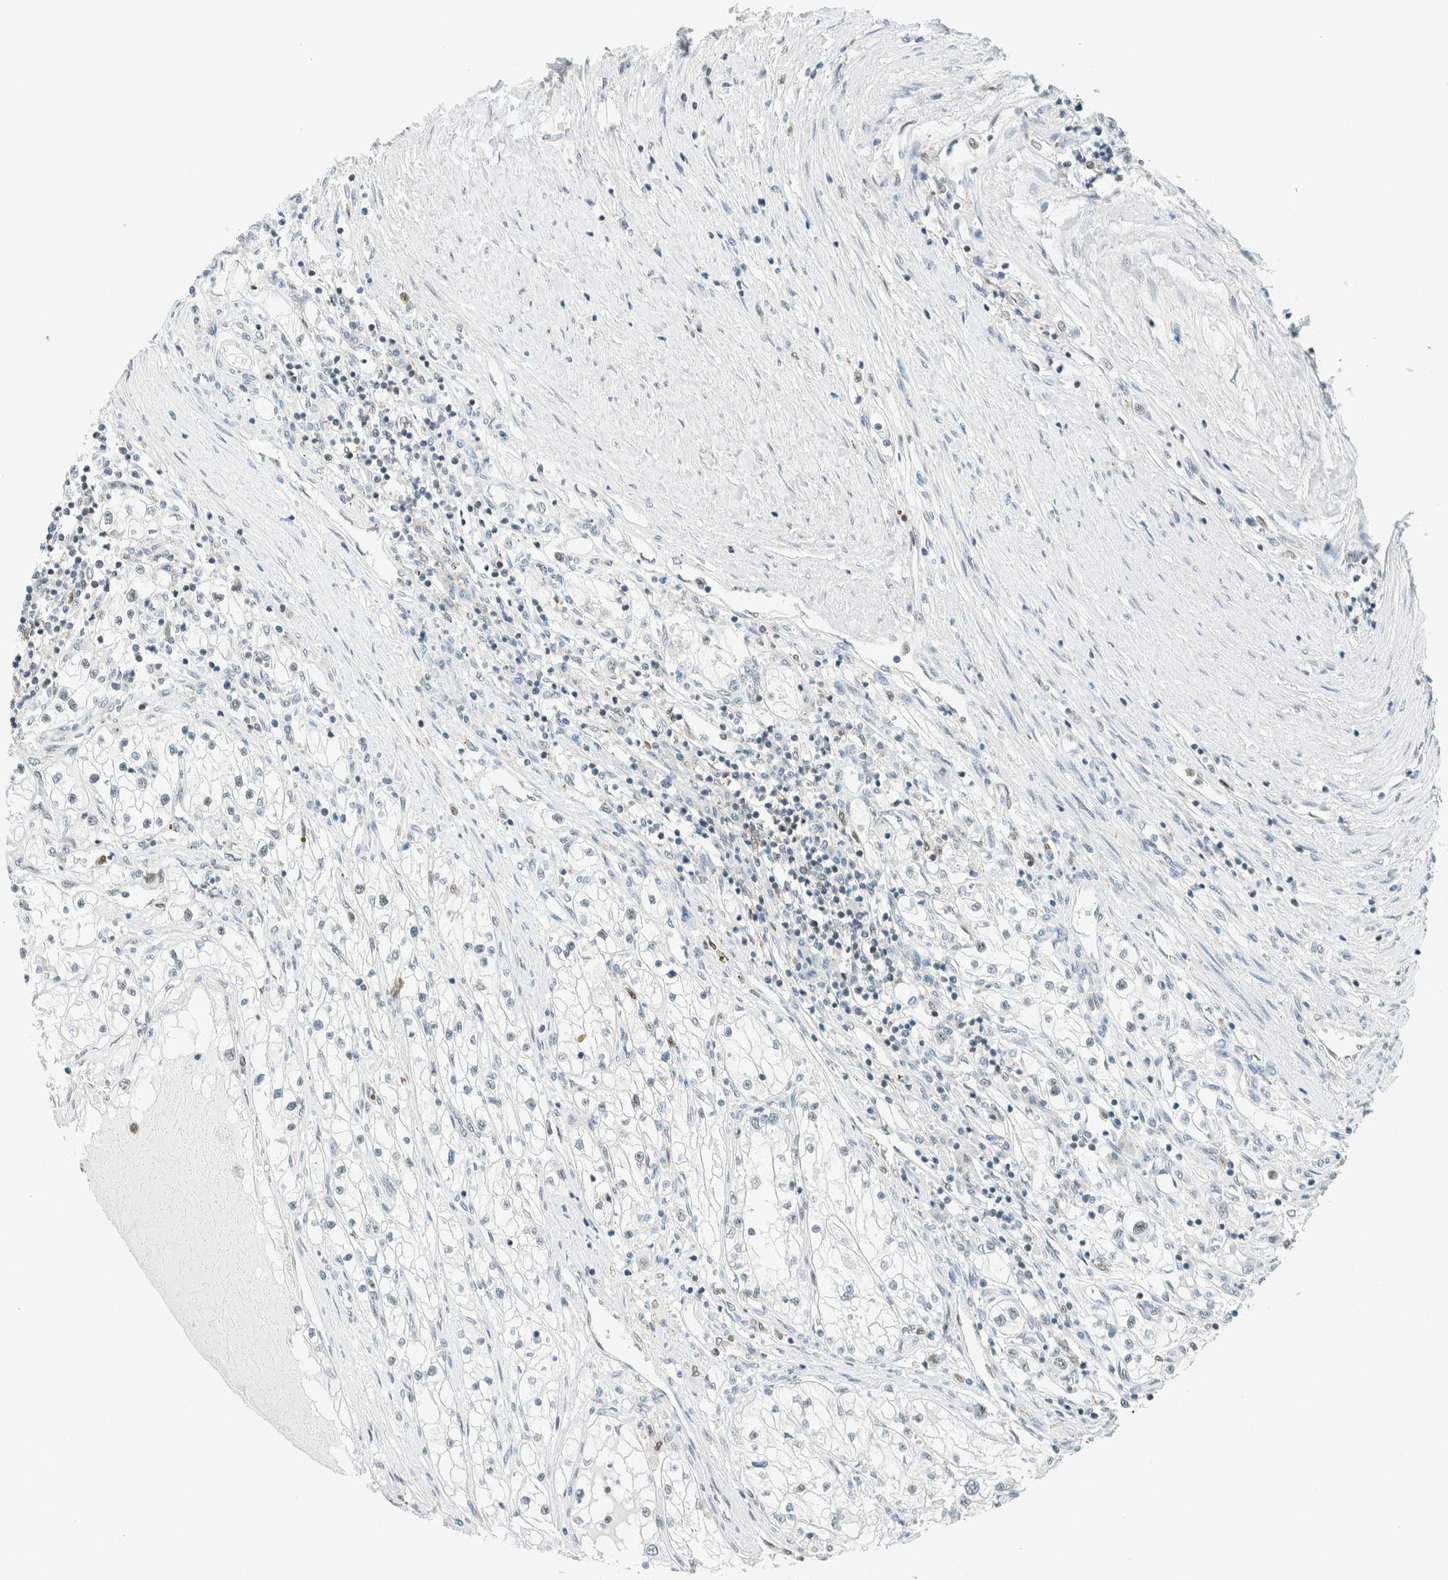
{"staining": {"intensity": "negative", "quantity": "none", "location": "none"}, "tissue": "renal cancer", "cell_type": "Tumor cells", "image_type": "cancer", "snomed": [{"axis": "morphology", "description": "Adenocarcinoma, NOS"}, {"axis": "topography", "description": "Kidney"}], "caption": "Human renal cancer stained for a protein using immunohistochemistry (IHC) exhibits no staining in tumor cells.", "gene": "CYSRT1", "patient": {"sex": "male", "age": 68}}